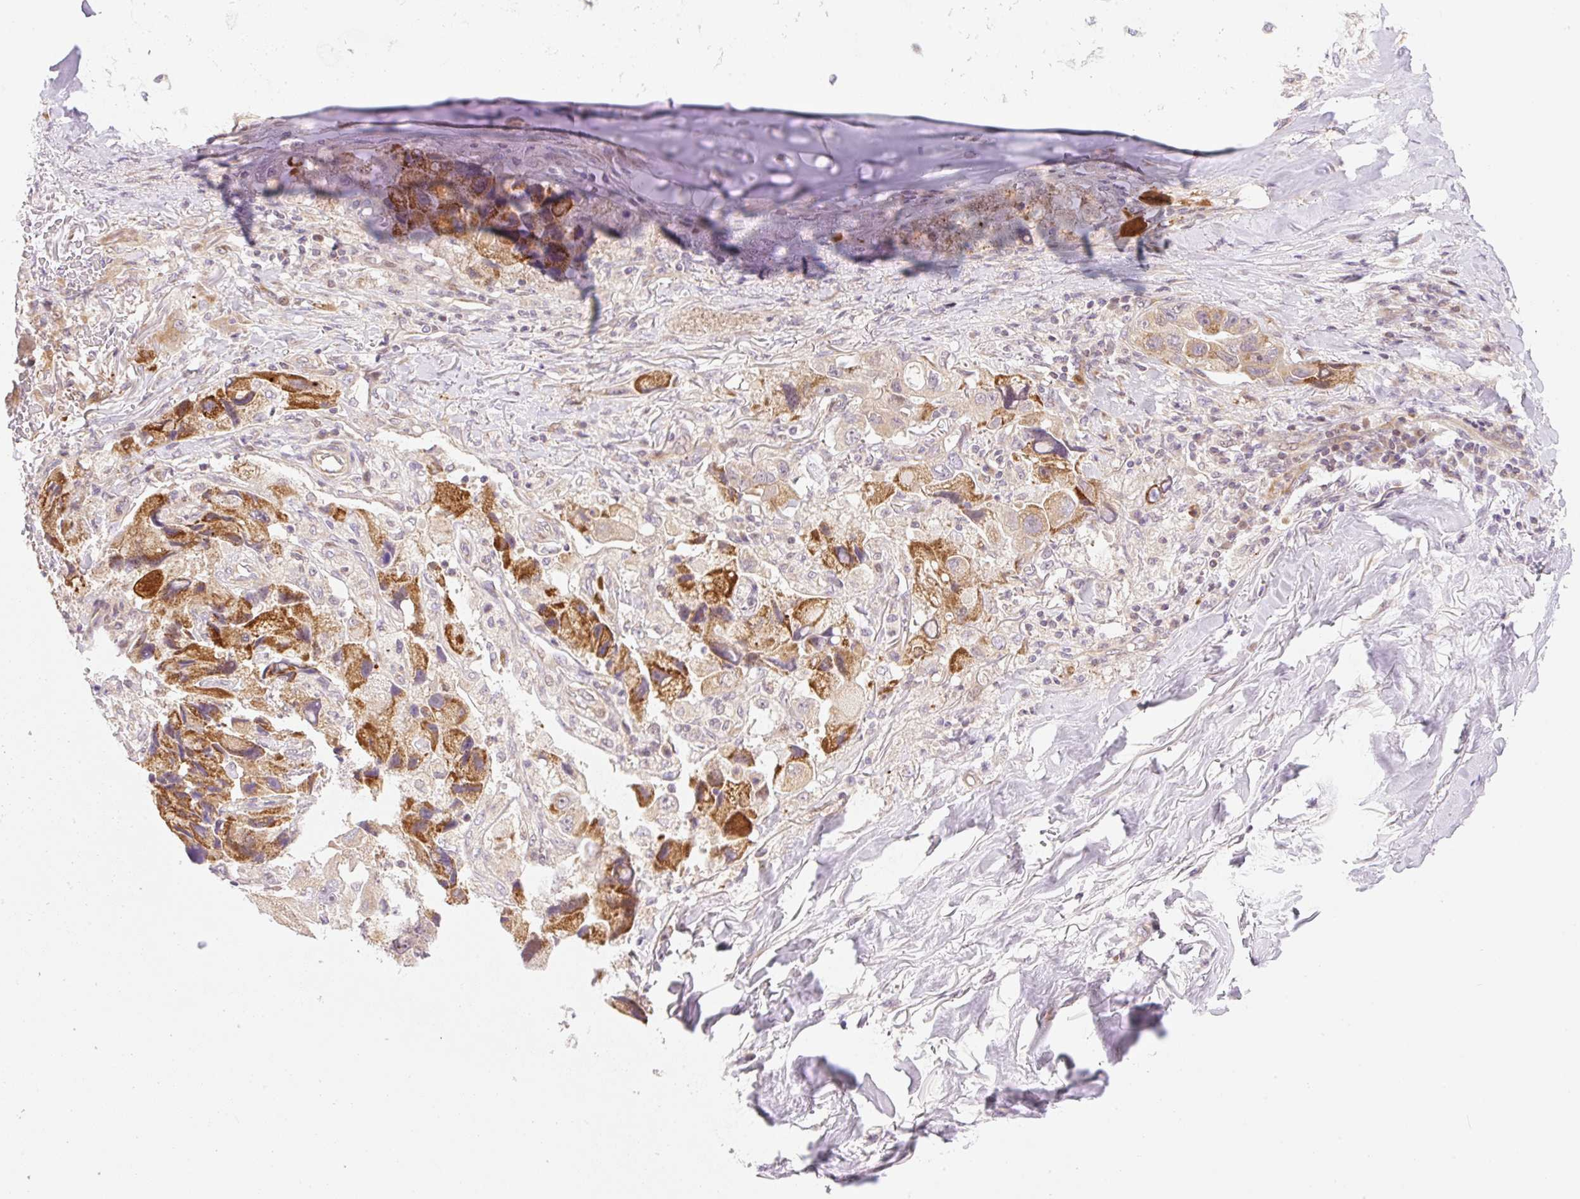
{"staining": {"intensity": "strong", "quantity": "25%-75%", "location": "cytoplasmic/membranous"}, "tissue": "lung cancer", "cell_type": "Tumor cells", "image_type": "cancer", "snomed": [{"axis": "morphology", "description": "Adenocarcinoma, NOS"}, {"axis": "topography", "description": "Lung"}], "caption": "Strong cytoplasmic/membranous protein staining is identified in about 25%-75% of tumor cells in lung cancer. (Stains: DAB (3,3'-diaminobenzidine) in brown, nuclei in blue, Microscopy: brightfield microscopy at high magnification).", "gene": "ZNF394", "patient": {"sex": "female", "age": 54}}